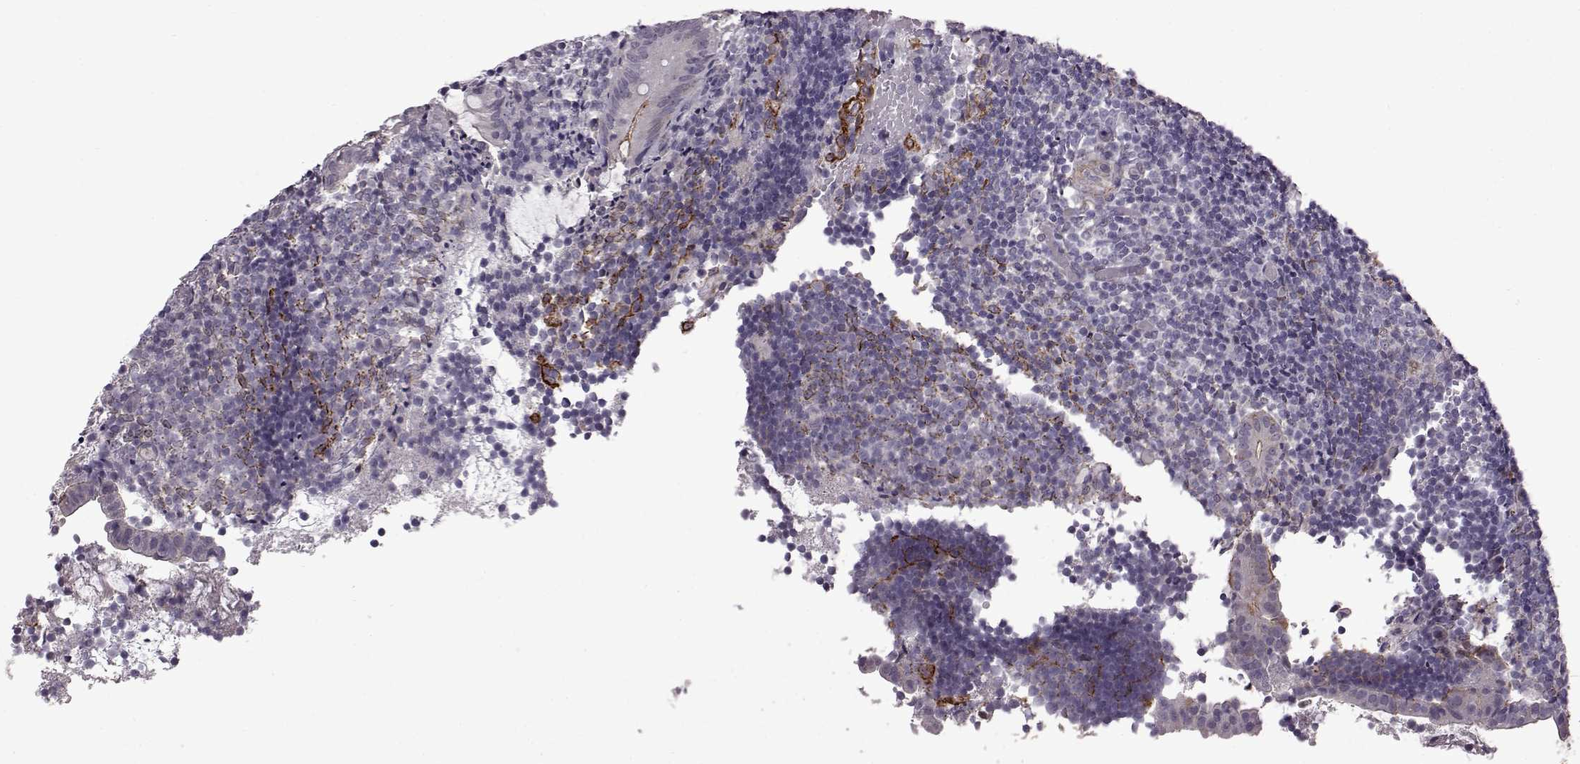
{"staining": {"intensity": "negative", "quantity": "none", "location": "none"}, "tissue": "appendix", "cell_type": "Glandular cells", "image_type": "normal", "snomed": [{"axis": "morphology", "description": "Normal tissue, NOS"}, {"axis": "topography", "description": "Appendix"}], "caption": "High magnification brightfield microscopy of benign appendix stained with DAB (brown) and counterstained with hematoxylin (blue): glandular cells show no significant positivity.", "gene": "SYNPO2", "patient": {"sex": "female", "age": 32}}